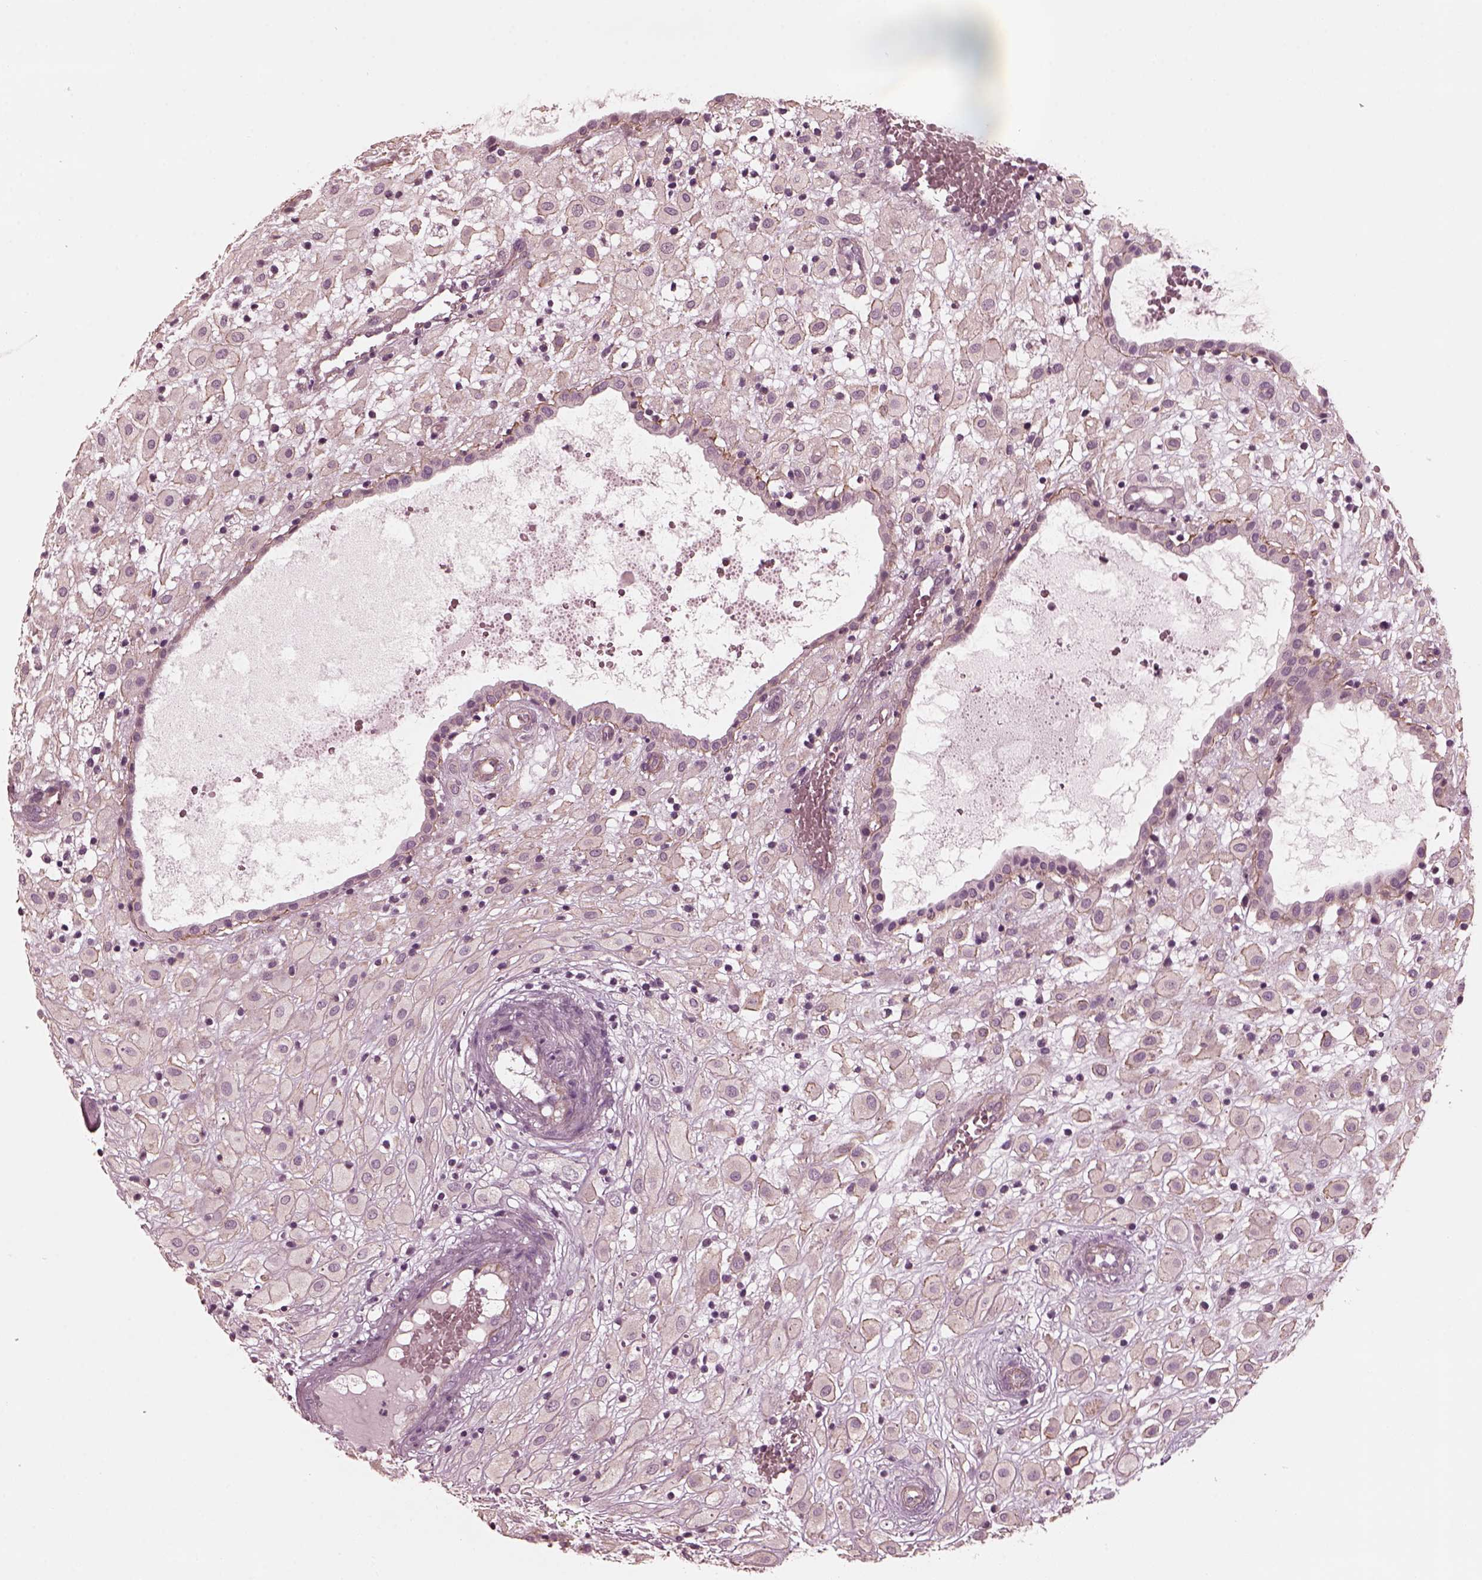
{"staining": {"intensity": "weak", "quantity": "<25%", "location": "cytoplasmic/membranous"}, "tissue": "placenta", "cell_type": "Decidual cells", "image_type": "normal", "snomed": [{"axis": "morphology", "description": "Normal tissue, NOS"}, {"axis": "topography", "description": "Placenta"}], "caption": "A high-resolution histopathology image shows IHC staining of normal placenta, which displays no significant positivity in decidual cells.", "gene": "KIF6", "patient": {"sex": "female", "age": 24}}